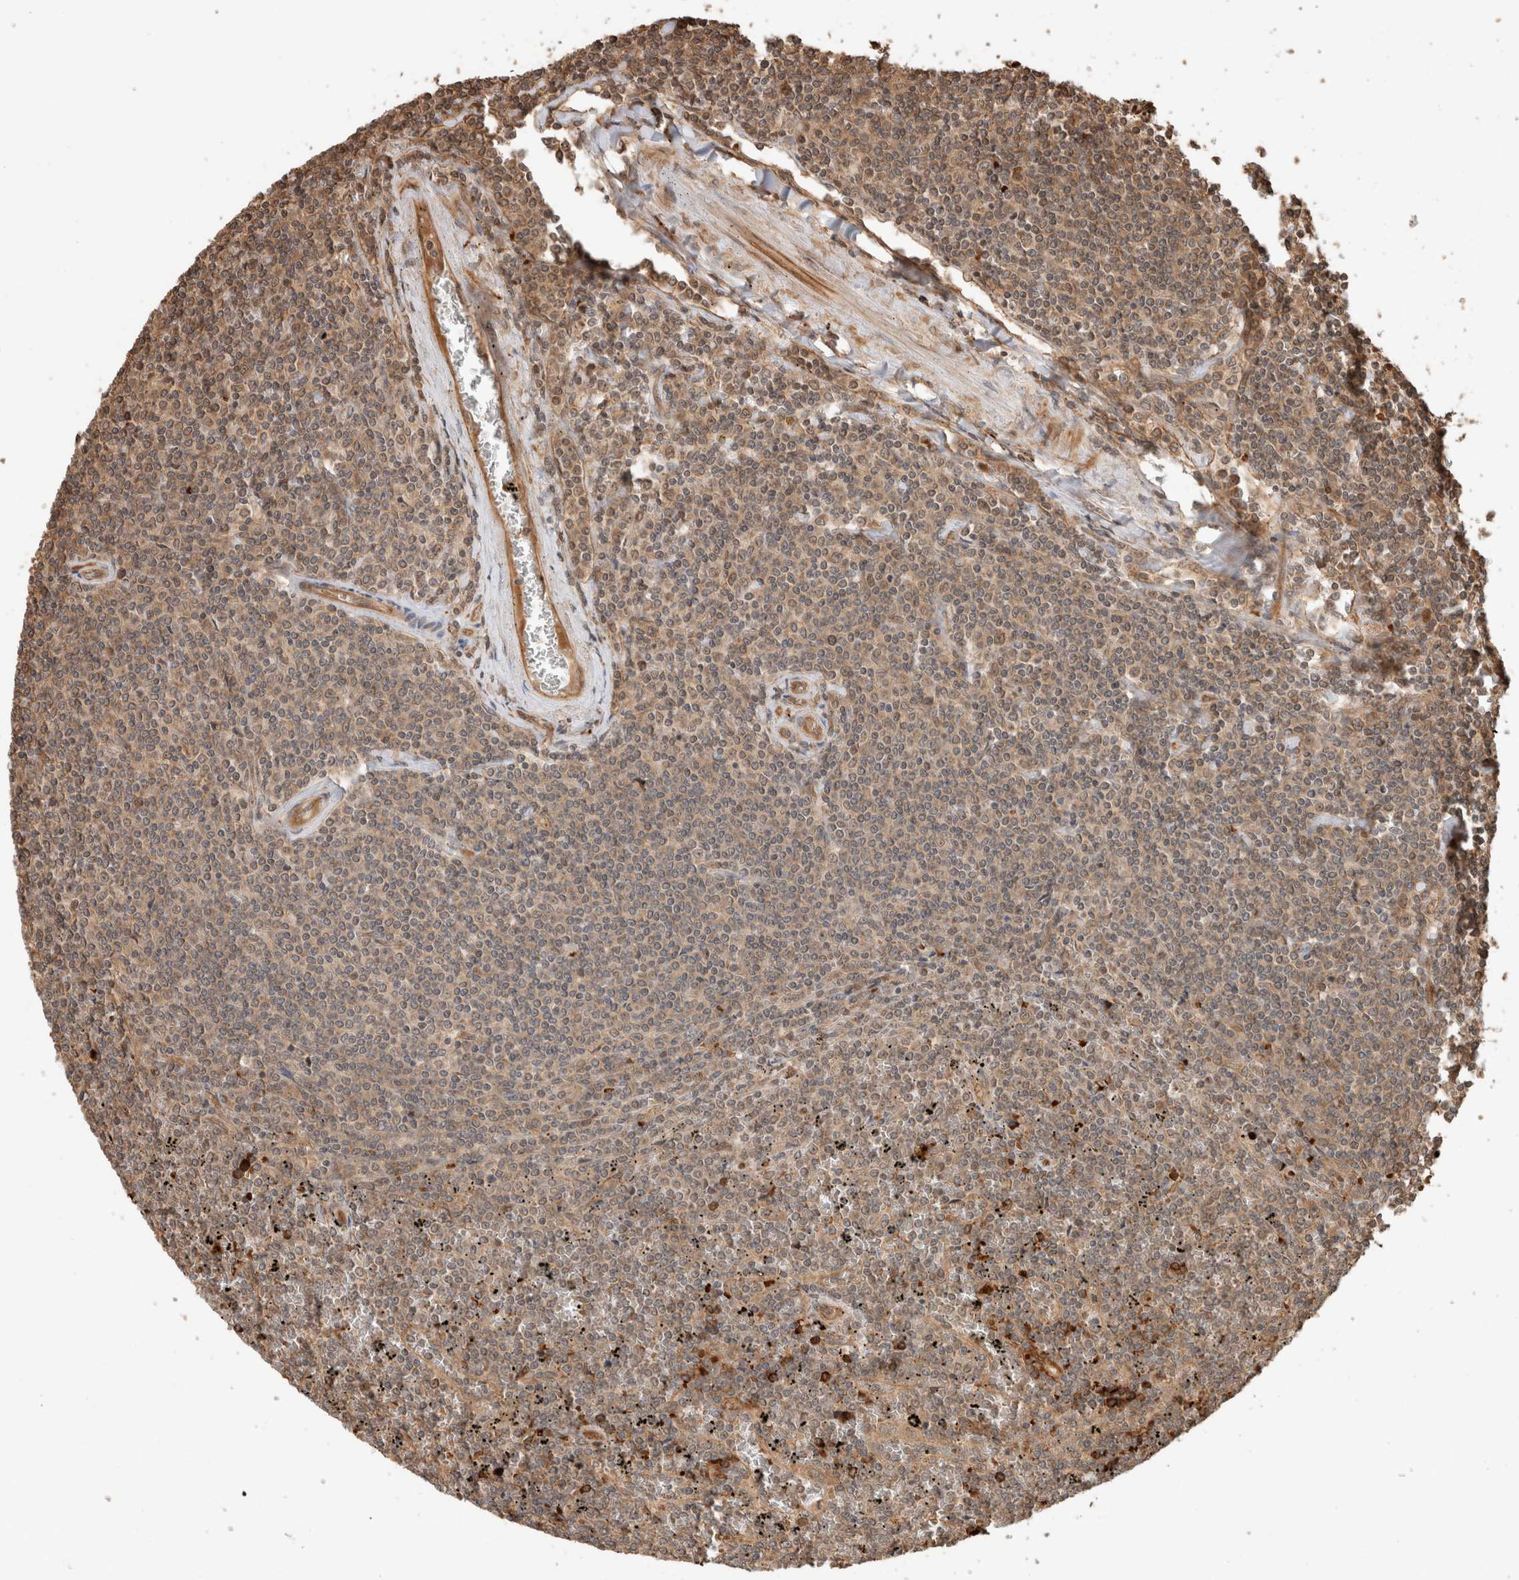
{"staining": {"intensity": "moderate", "quantity": ">75%", "location": "cytoplasmic/membranous"}, "tissue": "lymphoma", "cell_type": "Tumor cells", "image_type": "cancer", "snomed": [{"axis": "morphology", "description": "Malignant lymphoma, non-Hodgkin's type, Low grade"}, {"axis": "topography", "description": "Spleen"}], "caption": "Protein expression analysis of human malignant lymphoma, non-Hodgkin's type (low-grade) reveals moderate cytoplasmic/membranous staining in approximately >75% of tumor cells.", "gene": "OTUD6B", "patient": {"sex": "female", "age": 19}}